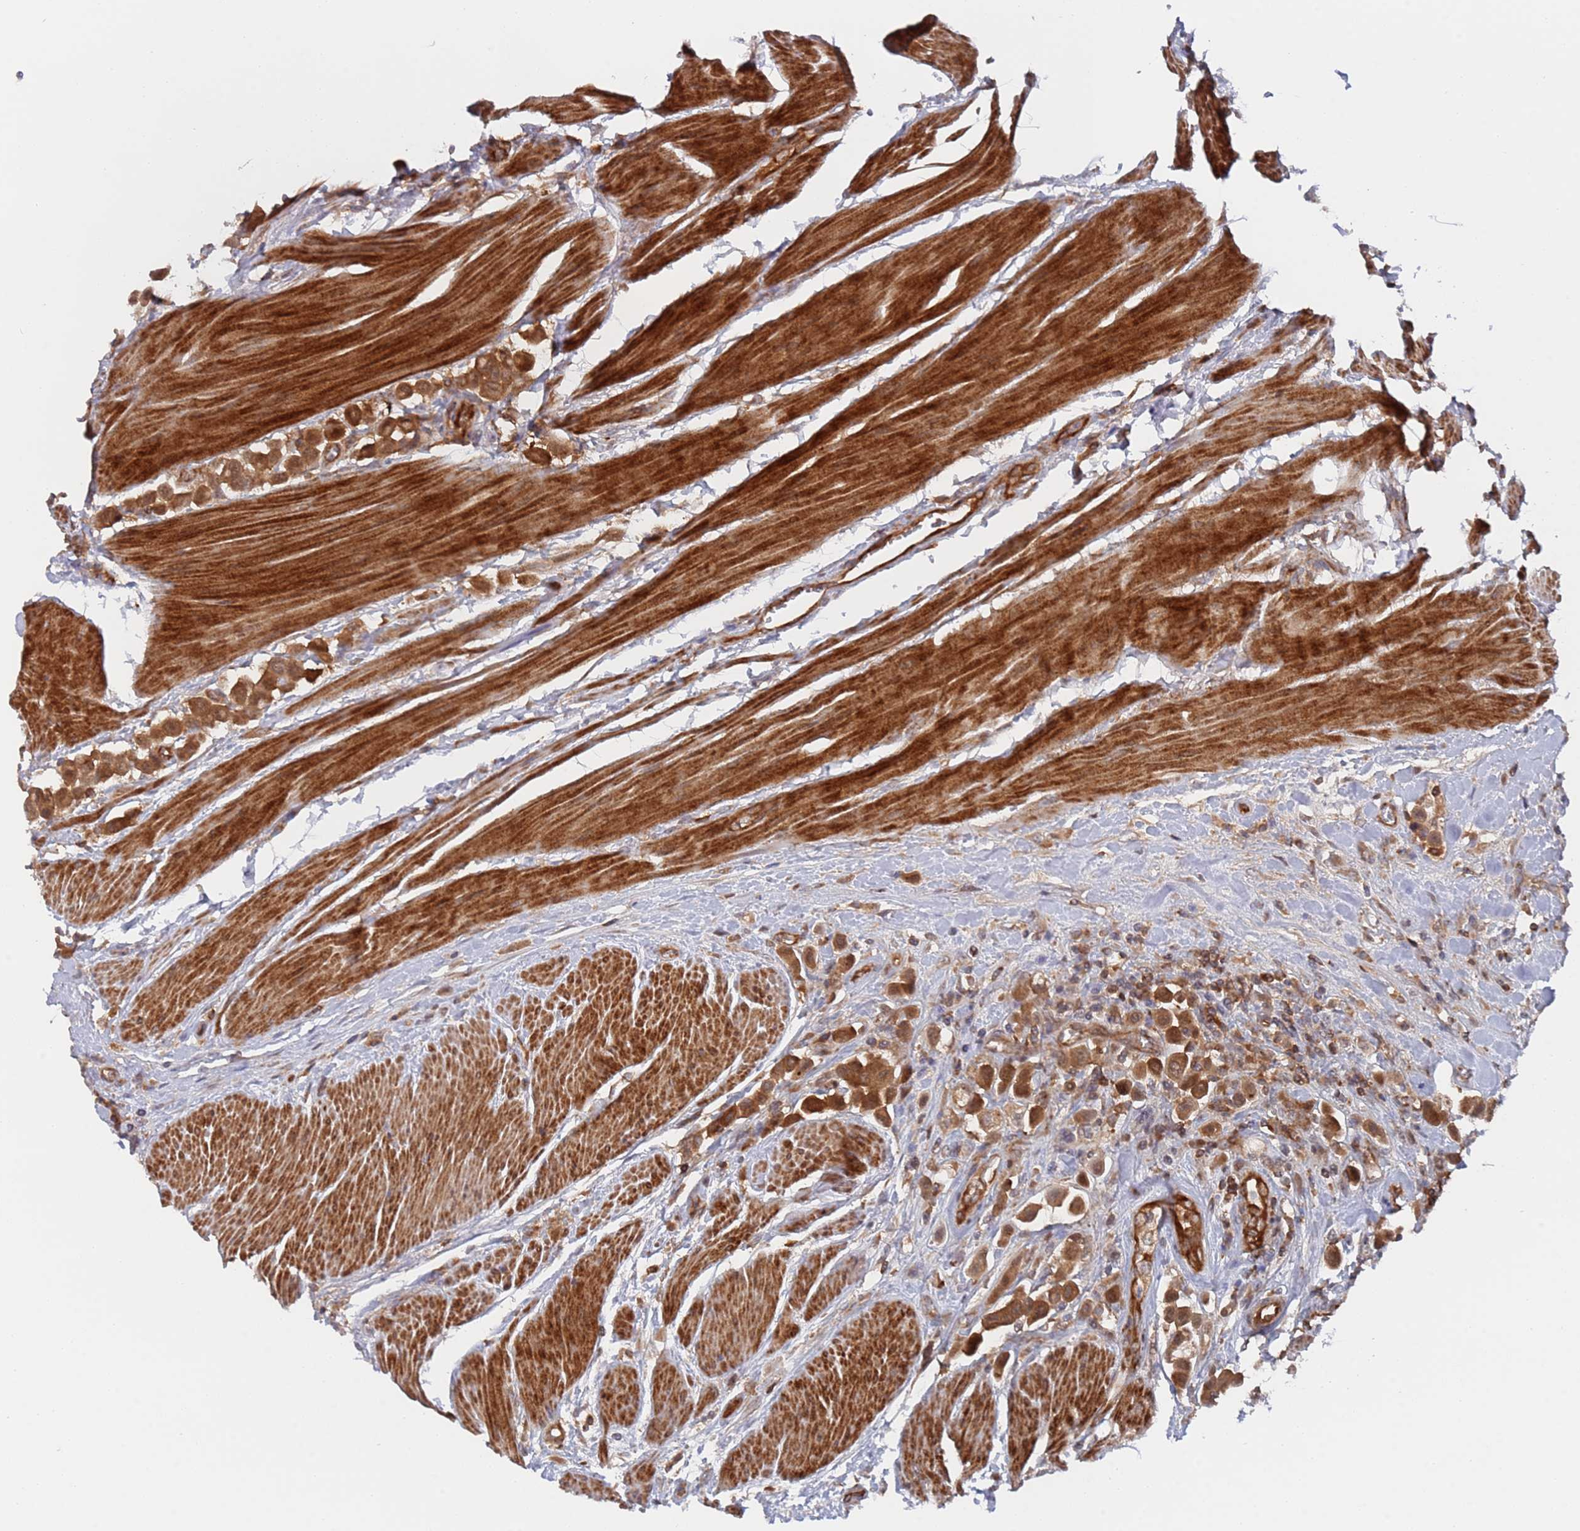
{"staining": {"intensity": "moderate", "quantity": ">75%", "location": "cytoplasmic/membranous,nuclear"}, "tissue": "urothelial cancer", "cell_type": "Tumor cells", "image_type": "cancer", "snomed": [{"axis": "morphology", "description": "Urothelial carcinoma, High grade"}, {"axis": "topography", "description": "Urinary bladder"}], "caption": "This is an image of immunohistochemistry (IHC) staining of urothelial cancer, which shows moderate expression in the cytoplasmic/membranous and nuclear of tumor cells.", "gene": "DDX60", "patient": {"sex": "male", "age": 50}}